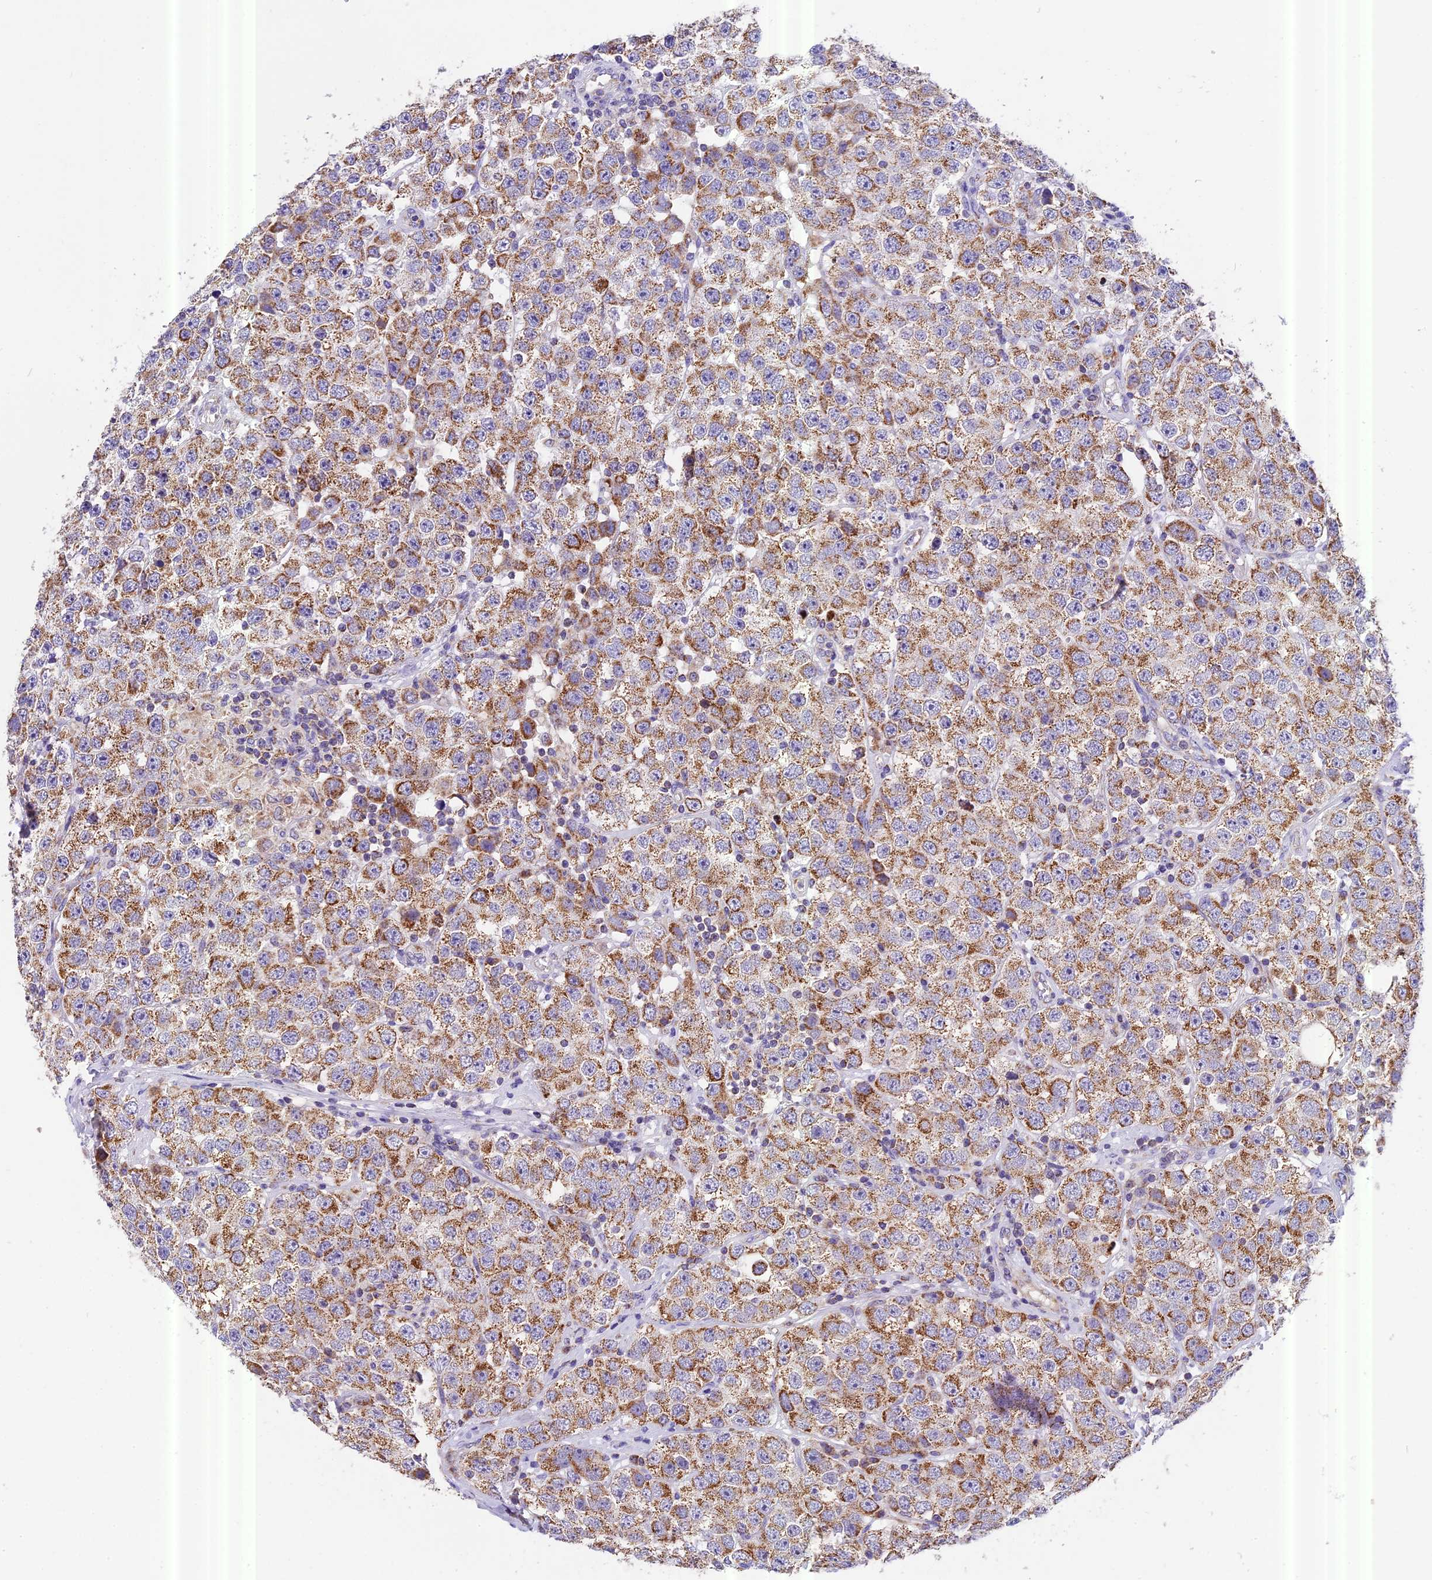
{"staining": {"intensity": "moderate", "quantity": ">75%", "location": "cytoplasmic/membranous"}, "tissue": "testis cancer", "cell_type": "Tumor cells", "image_type": "cancer", "snomed": [{"axis": "morphology", "description": "Seminoma, NOS"}, {"axis": "topography", "description": "Testis"}], "caption": "Tumor cells demonstrate medium levels of moderate cytoplasmic/membranous expression in about >75% of cells in seminoma (testis).", "gene": "MGME1", "patient": {"sex": "male", "age": 28}}